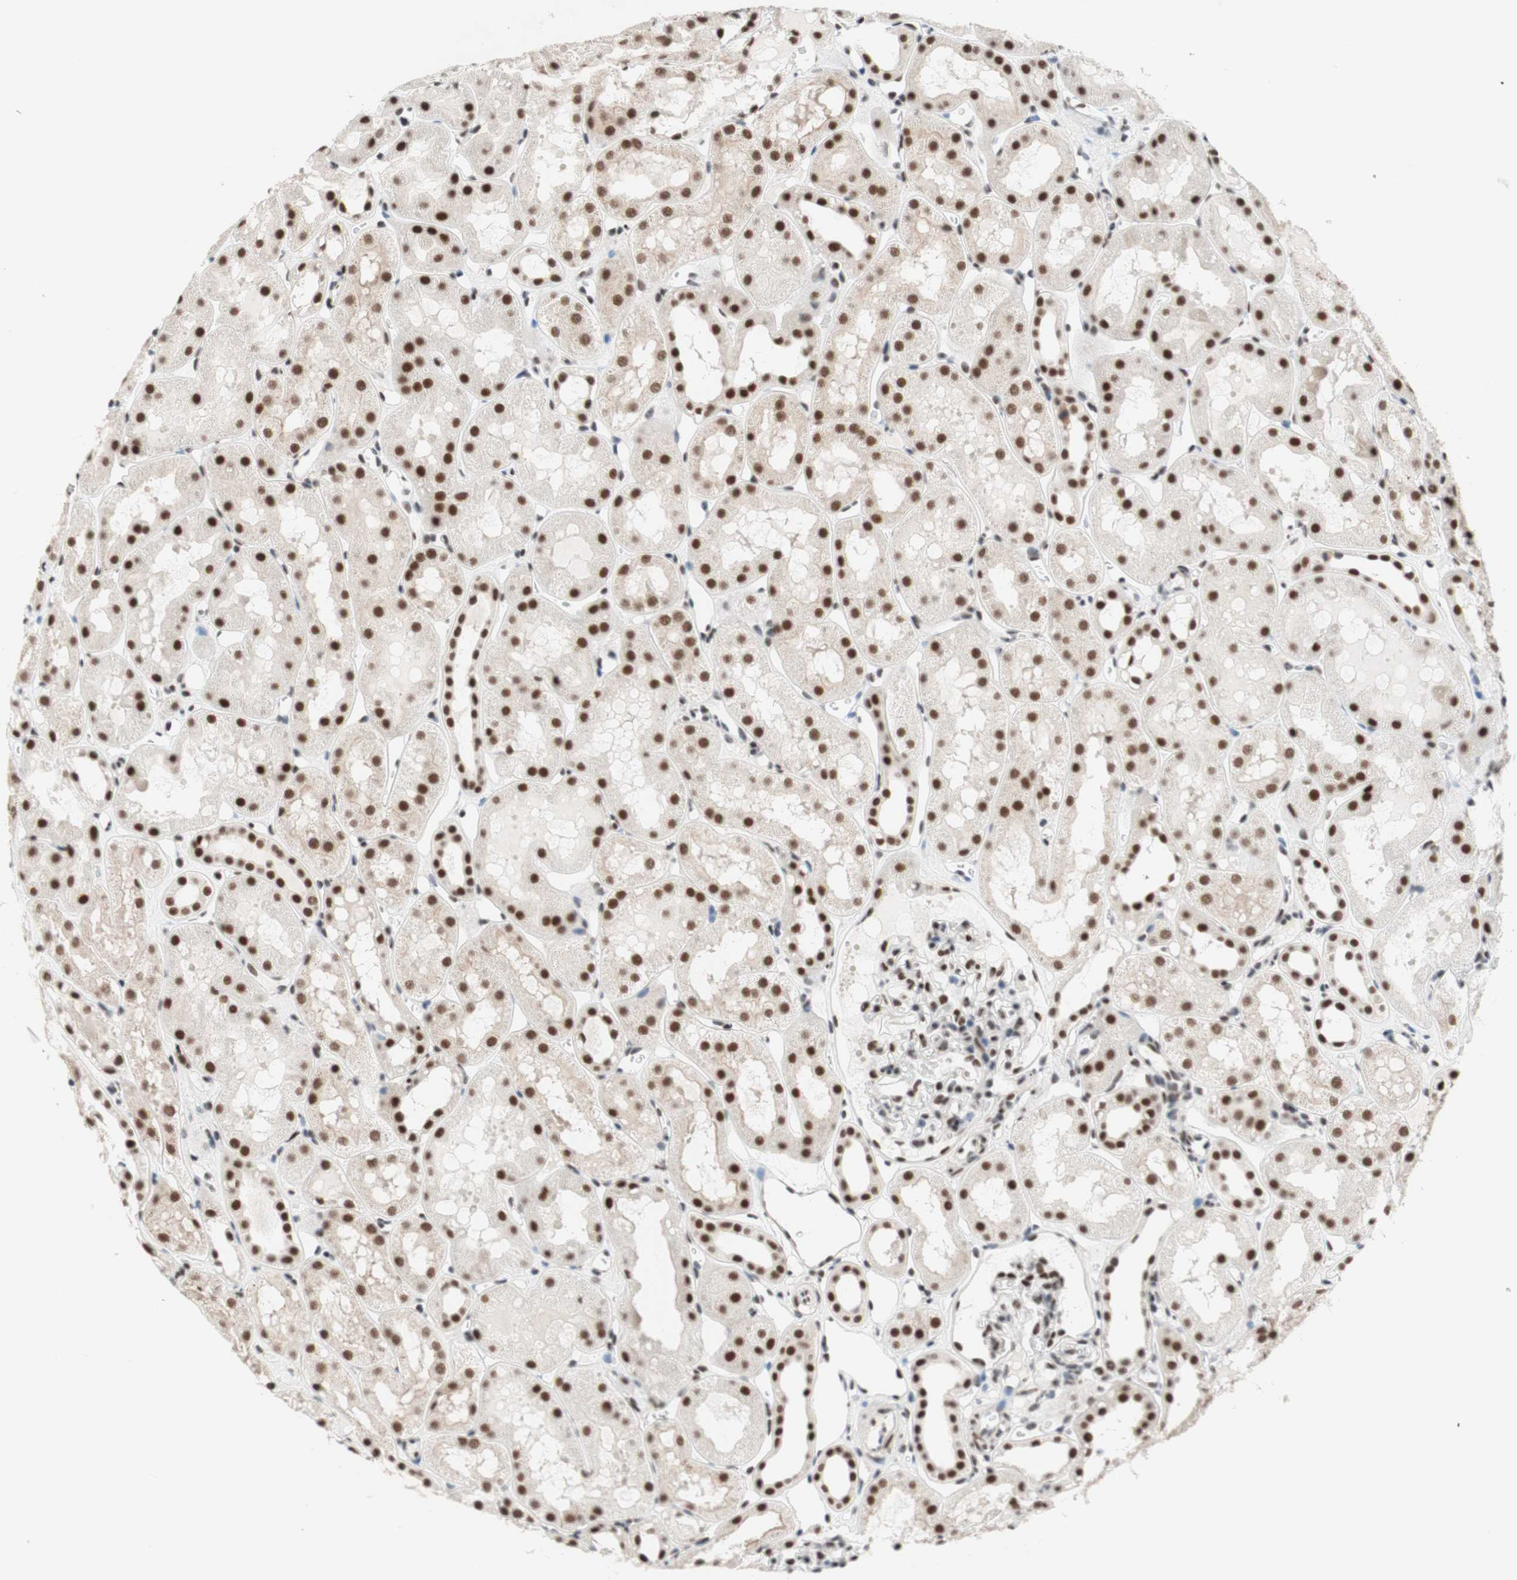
{"staining": {"intensity": "strong", "quantity": ">75%", "location": "nuclear"}, "tissue": "kidney", "cell_type": "Cells in glomeruli", "image_type": "normal", "snomed": [{"axis": "morphology", "description": "Normal tissue, NOS"}, {"axis": "topography", "description": "Kidney"}, {"axis": "topography", "description": "Urinary bladder"}], "caption": "This micrograph reveals IHC staining of unremarkable human kidney, with high strong nuclear expression in approximately >75% of cells in glomeruli.", "gene": "PRPF19", "patient": {"sex": "male", "age": 16}}